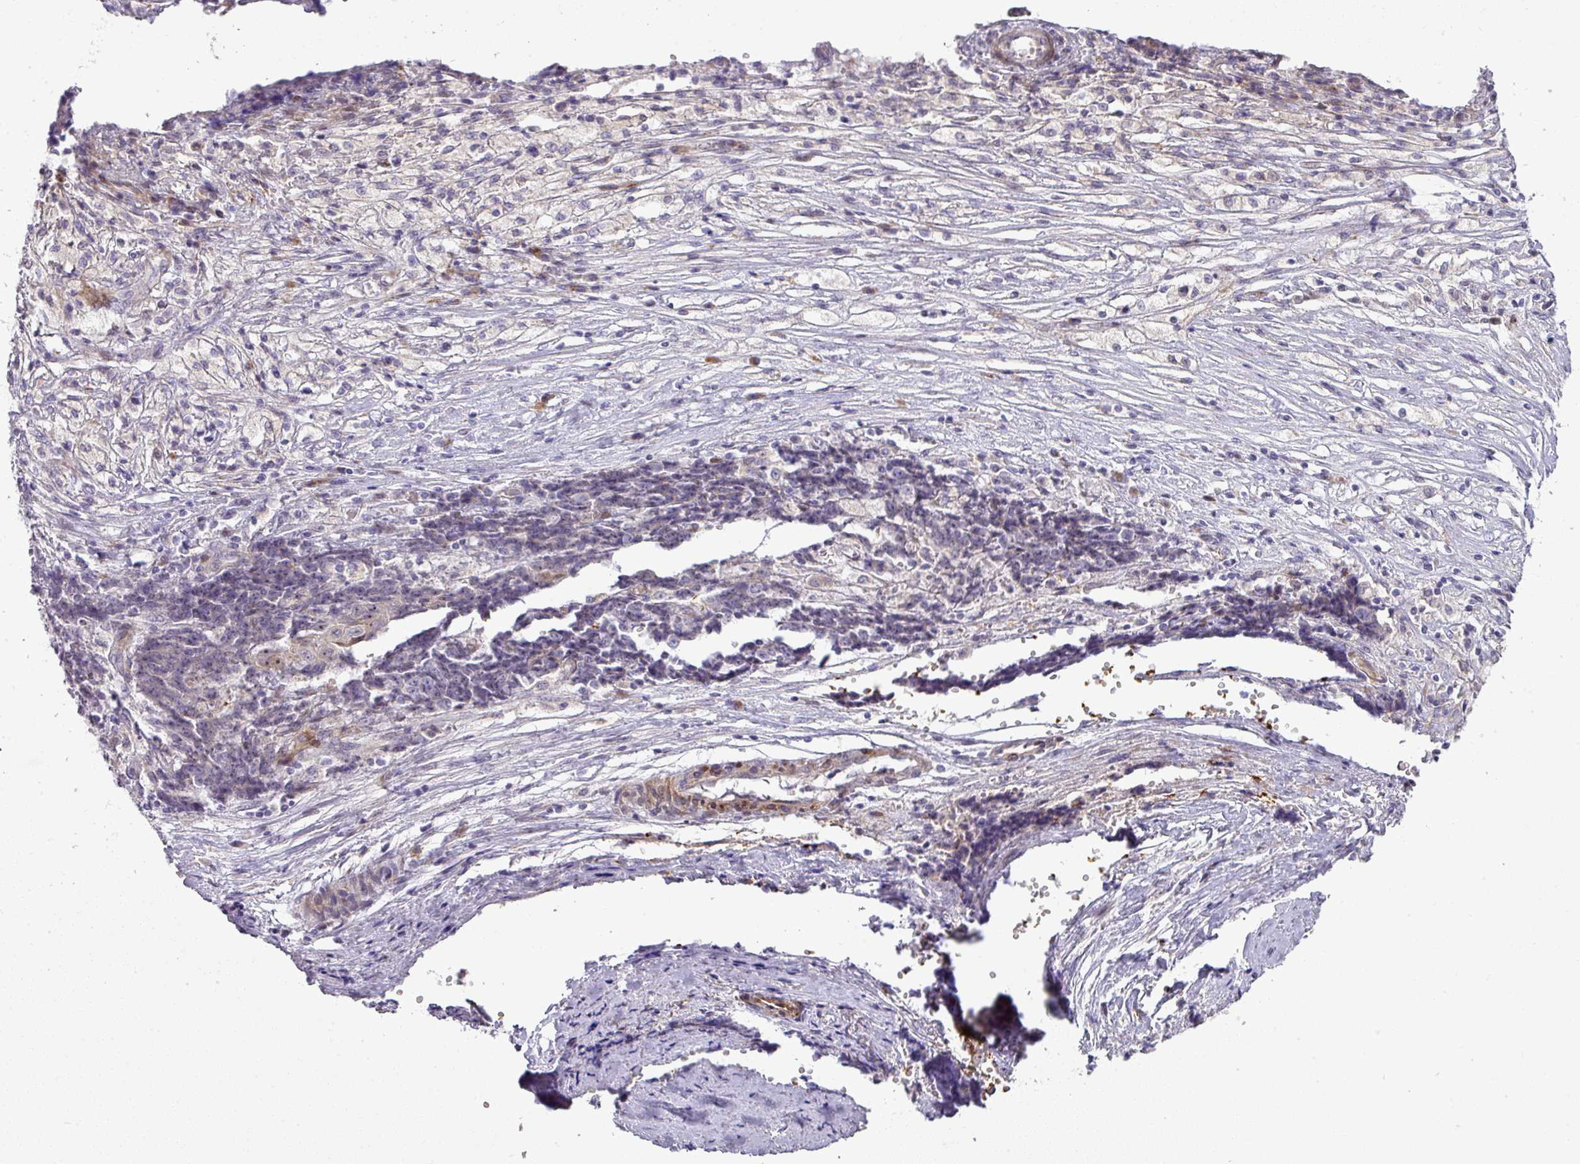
{"staining": {"intensity": "negative", "quantity": "none", "location": "none"}, "tissue": "ovarian cancer", "cell_type": "Tumor cells", "image_type": "cancer", "snomed": [{"axis": "morphology", "description": "Carcinoma, endometroid"}, {"axis": "topography", "description": "Ovary"}], "caption": "IHC histopathology image of neoplastic tissue: human ovarian cancer (endometroid carcinoma) stained with DAB (3,3'-diaminobenzidine) reveals no significant protein staining in tumor cells.", "gene": "ATP6V1F", "patient": {"sex": "female", "age": 42}}